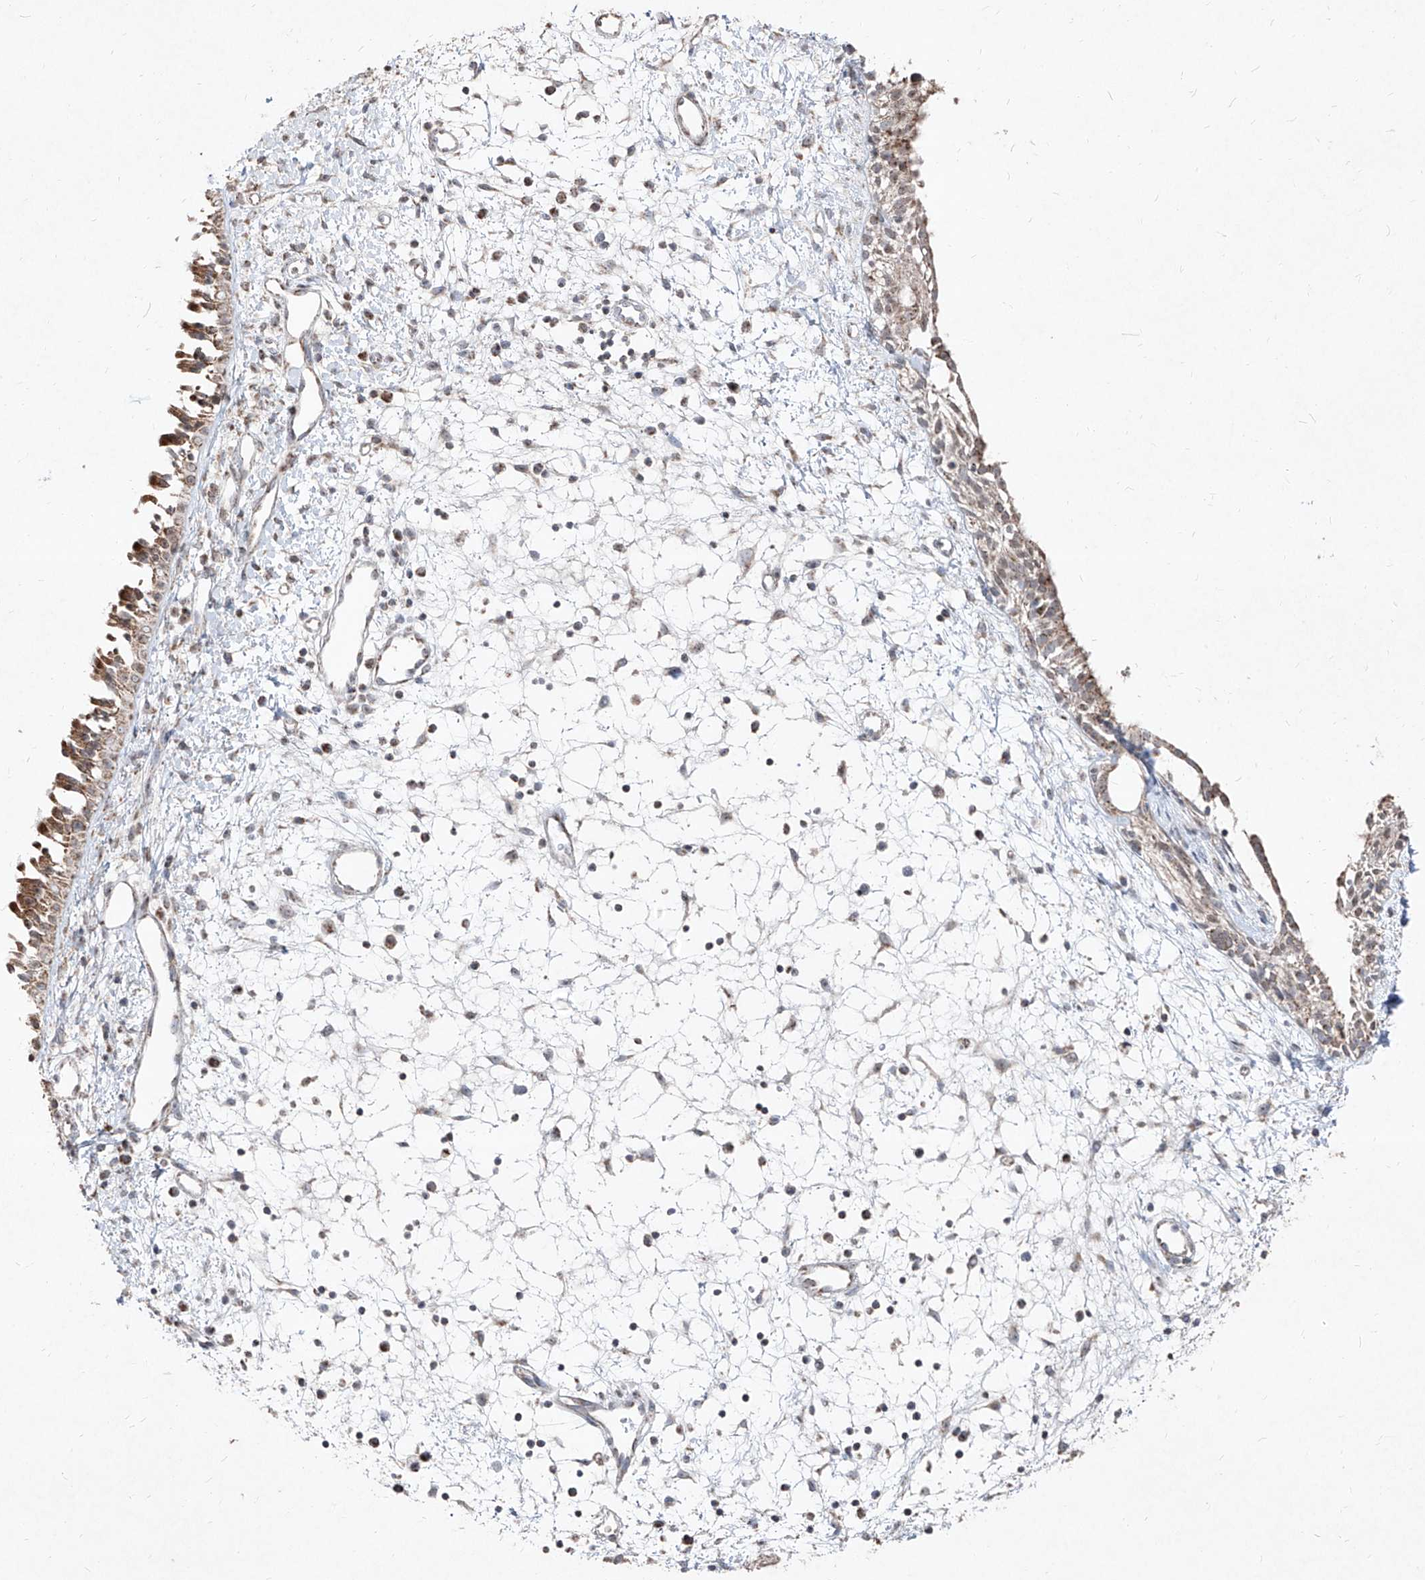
{"staining": {"intensity": "moderate", "quantity": ">75%", "location": "cytoplasmic/membranous"}, "tissue": "nasopharynx", "cell_type": "Respiratory epithelial cells", "image_type": "normal", "snomed": [{"axis": "morphology", "description": "Normal tissue, NOS"}, {"axis": "topography", "description": "Nasopharynx"}], "caption": "Moderate cytoplasmic/membranous protein positivity is identified in approximately >75% of respiratory epithelial cells in nasopharynx. (DAB IHC with brightfield microscopy, high magnification).", "gene": "NDUFB3", "patient": {"sex": "male", "age": 22}}